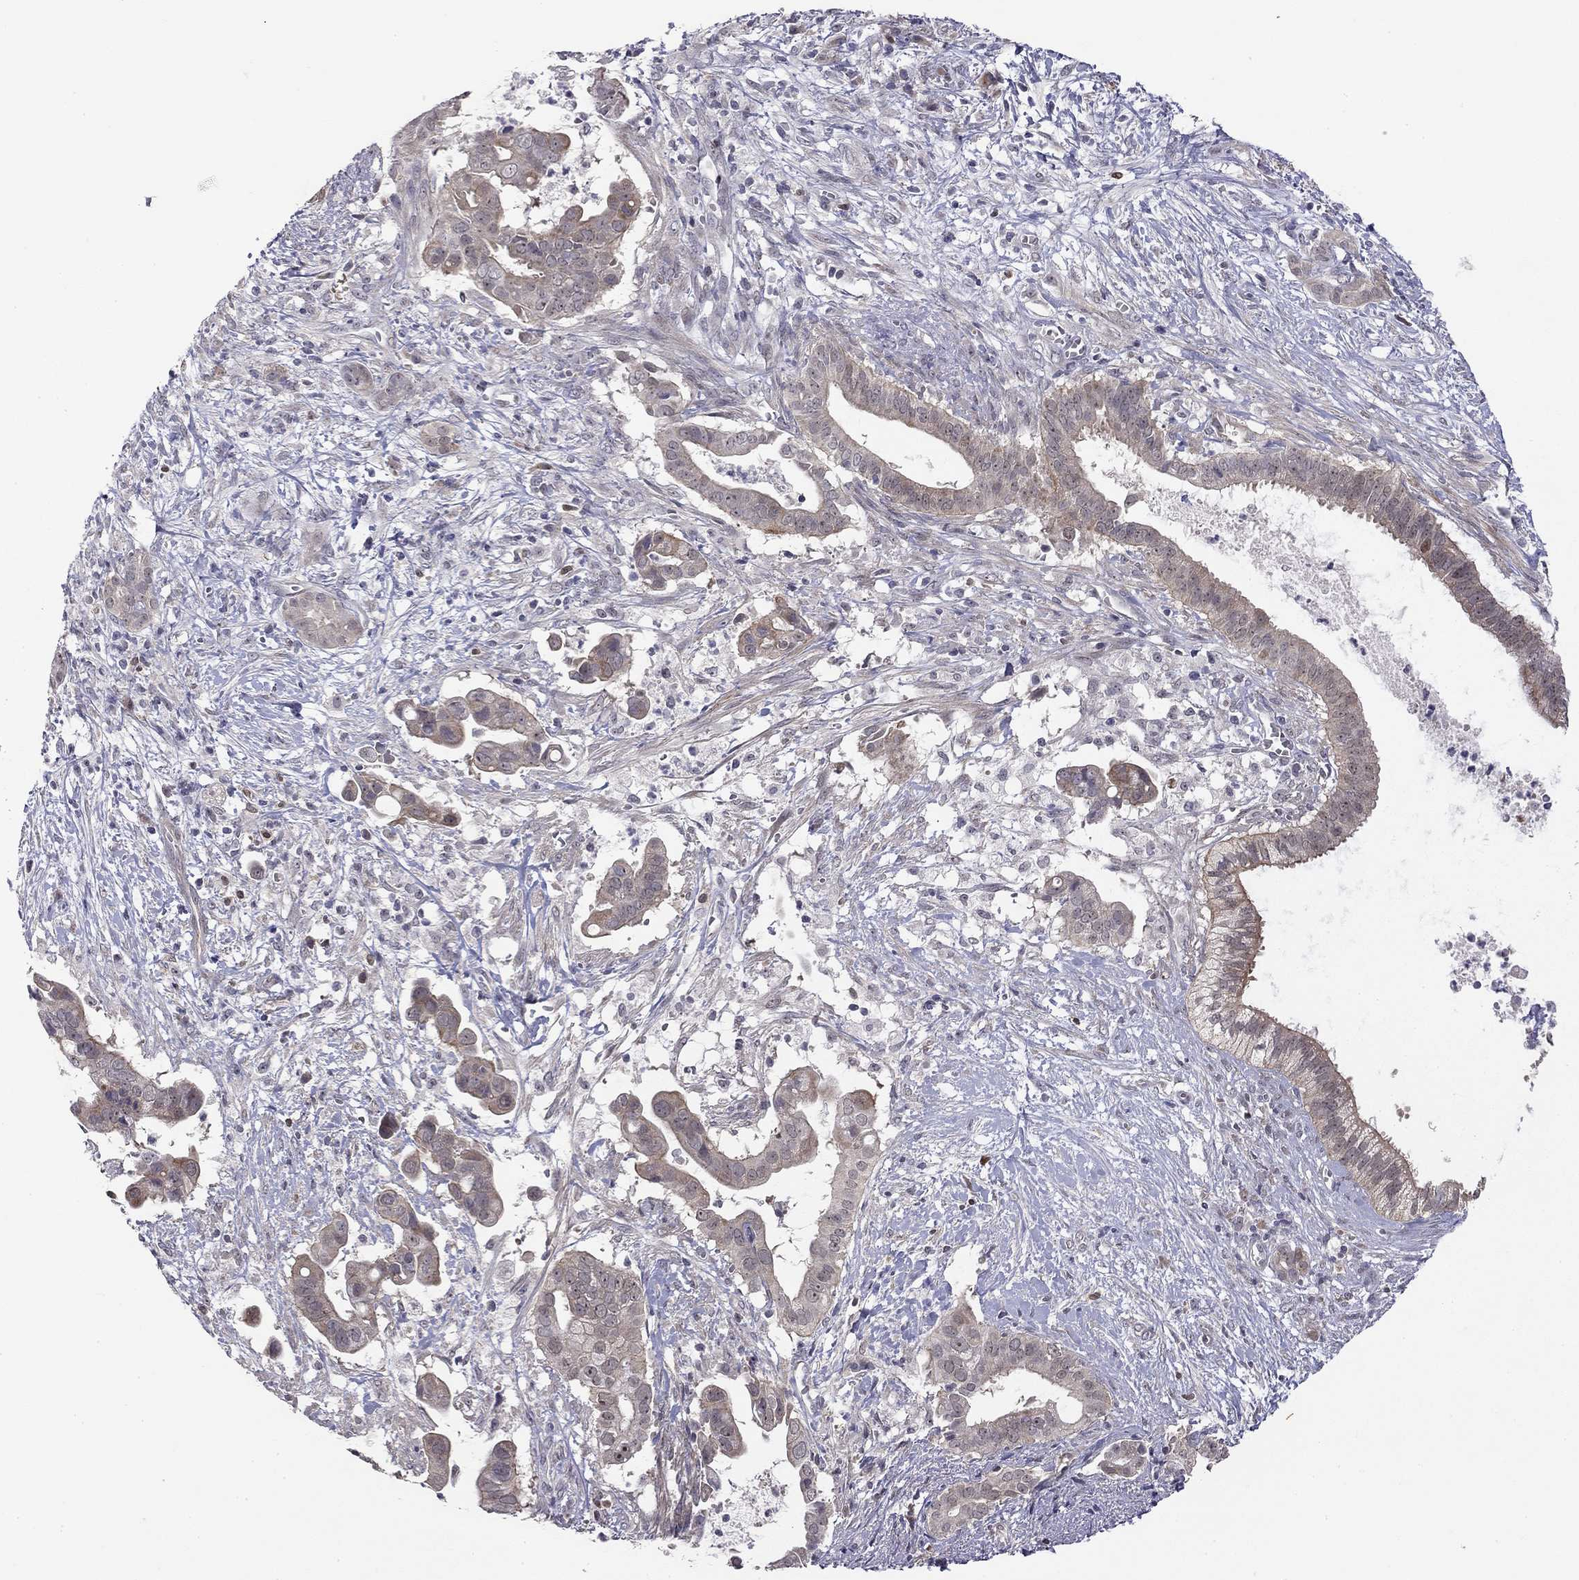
{"staining": {"intensity": "weak", "quantity": "25%-75%", "location": "cytoplasmic/membranous"}, "tissue": "pancreatic cancer", "cell_type": "Tumor cells", "image_type": "cancer", "snomed": [{"axis": "morphology", "description": "Adenocarcinoma, NOS"}, {"axis": "topography", "description": "Pancreas"}], "caption": "An image of human adenocarcinoma (pancreatic) stained for a protein displays weak cytoplasmic/membranous brown staining in tumor cells.", "gene": "STXBP6", "patient": {"sex": "male", "age": 61}}